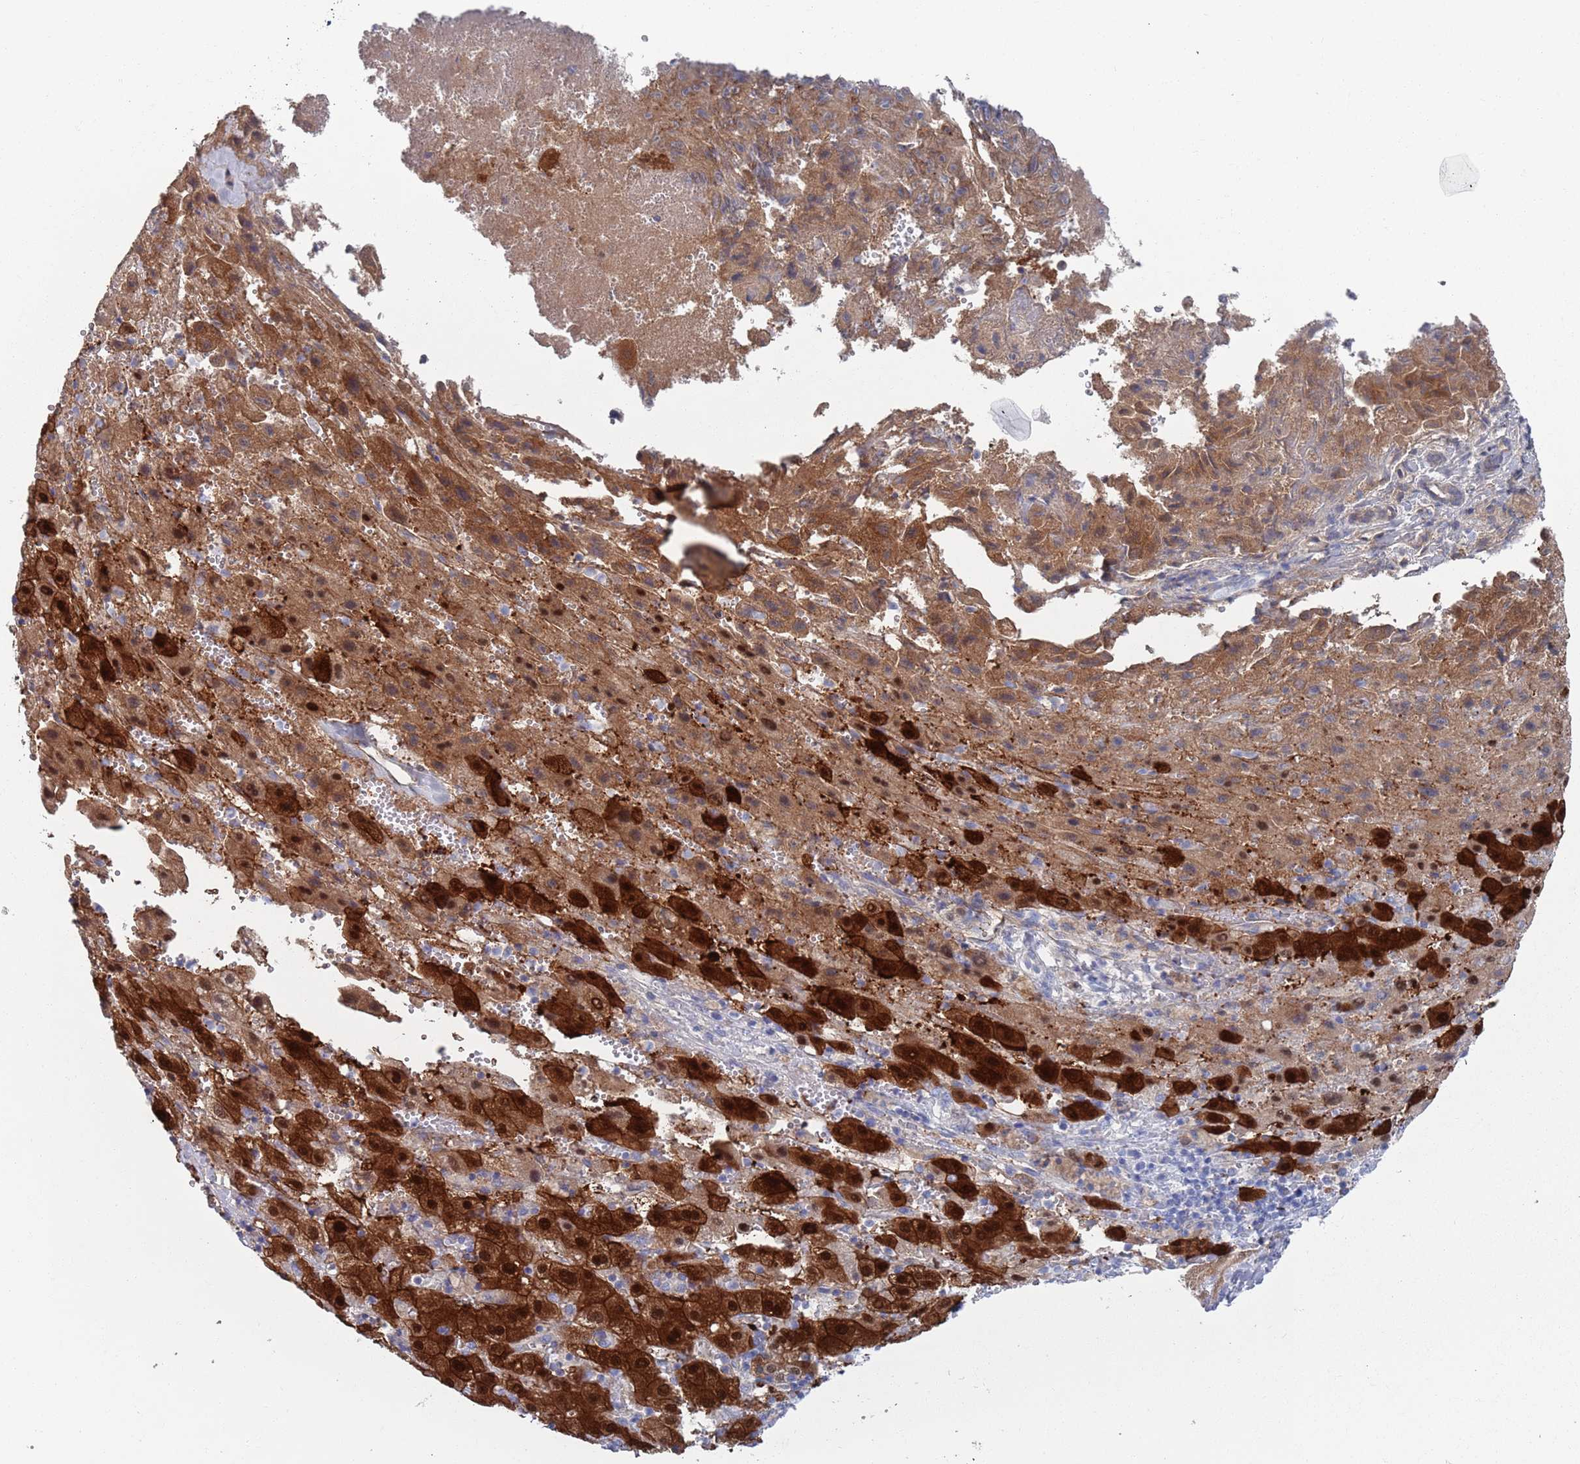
{"staining": {"intensity": "strong", "quantity": ">75%", "location": "cytoplasmic/membranous,nuclear"}, "tissue": "liver cancer", "cell_type": "Tumor cells", "image_type": "cancer", "snomed": [{"axis": "morphology", "description": "Carcinoma, Hepatocellular, NOS"}, {"axis": "topography", "description": "Liver"}], "caption": "High-power microscopy captured an IHC histopathology image of liver cancer (hepatocellular carcinoma), revealing strong cytoplasmic/membranous and nuclear expression in about >75% of tumor cells.", "gene": "MAT1A", "patient": {"sex": "female", "age": 58}}